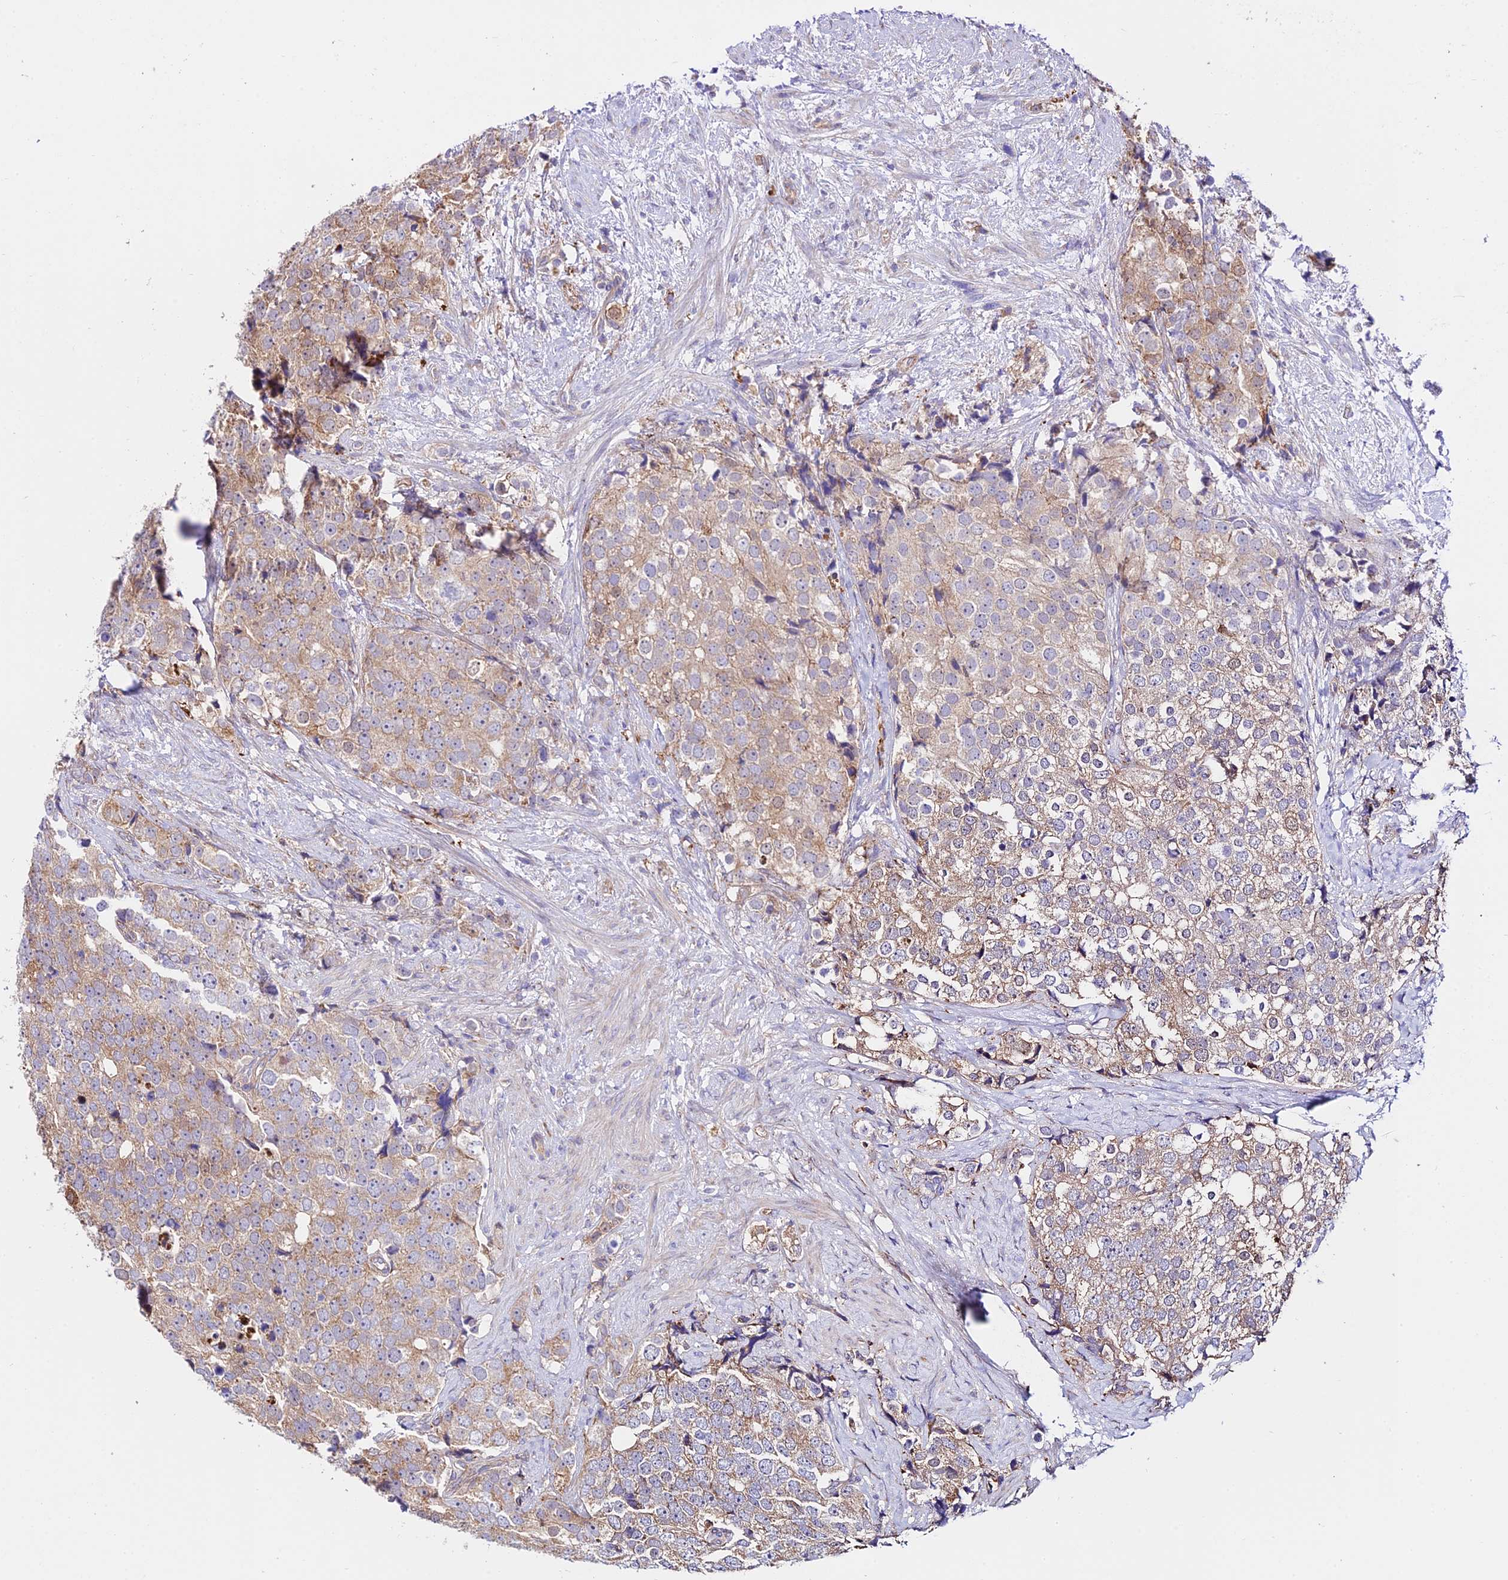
{"staining": {"intensity": "weak", "quantity": ">75%", "location": "cytoplasmic/membranous"}, "tissue": "prostate cancer", "cell_type": "Tumor cells", "image_type": "cancer", "snomed": [{"axis": "morphology", "description": "Adenocarcinoma, High grade"}, {"axis": "topography", "description": "Prostate"}], "caption": "IHC of human prostate cancer (high-grade adenocarcinoma) exhibits low levels of weak cytoplasmic/membranous staining in approximately >75% of tumor cells.", "gene": "VPS13C", "patient": {"sex": "male", "age": 49}}